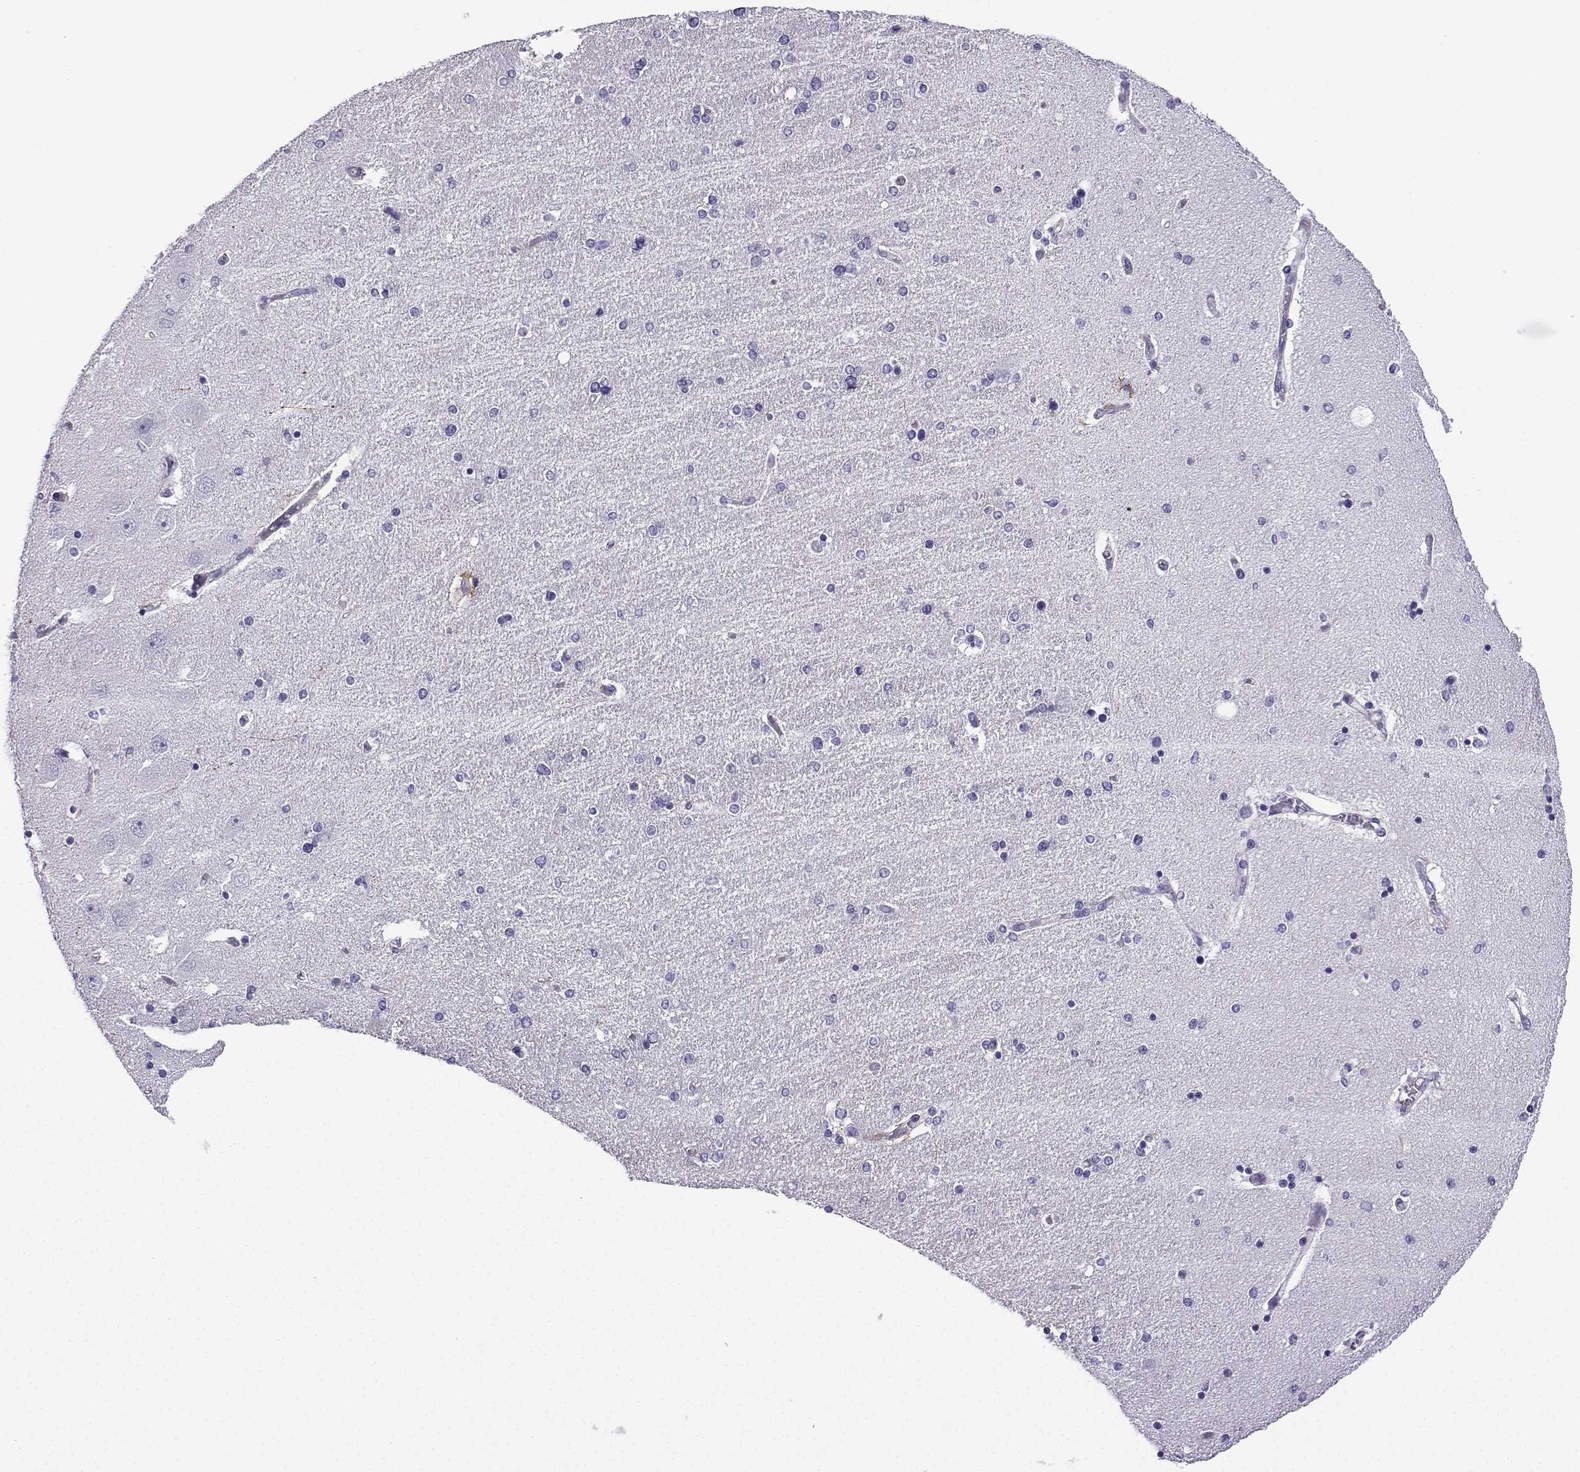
{"staining": {"intensity": "negative", "quantity": "none", "location": "none"}, "tissue": "hippocampus", "cell_type": "Glial cells", "image_type": "normal", "snomed": [{"axis": "morphology", "description": "Normal tissue, NOS"}, {"axis": "topography", "description": "Hippocampus"}], "caption": "This is a image of immunohistochemistry staining of benign hippocampus, which shows no positivity in glial cells. (Stains: DAB immunohistochemistry with hematoxylin counter stain, Microscopy: brightfield microscopy at high magnification).", "gene": "KCNF1", "patient": {"sex": "female", "age": 54}}